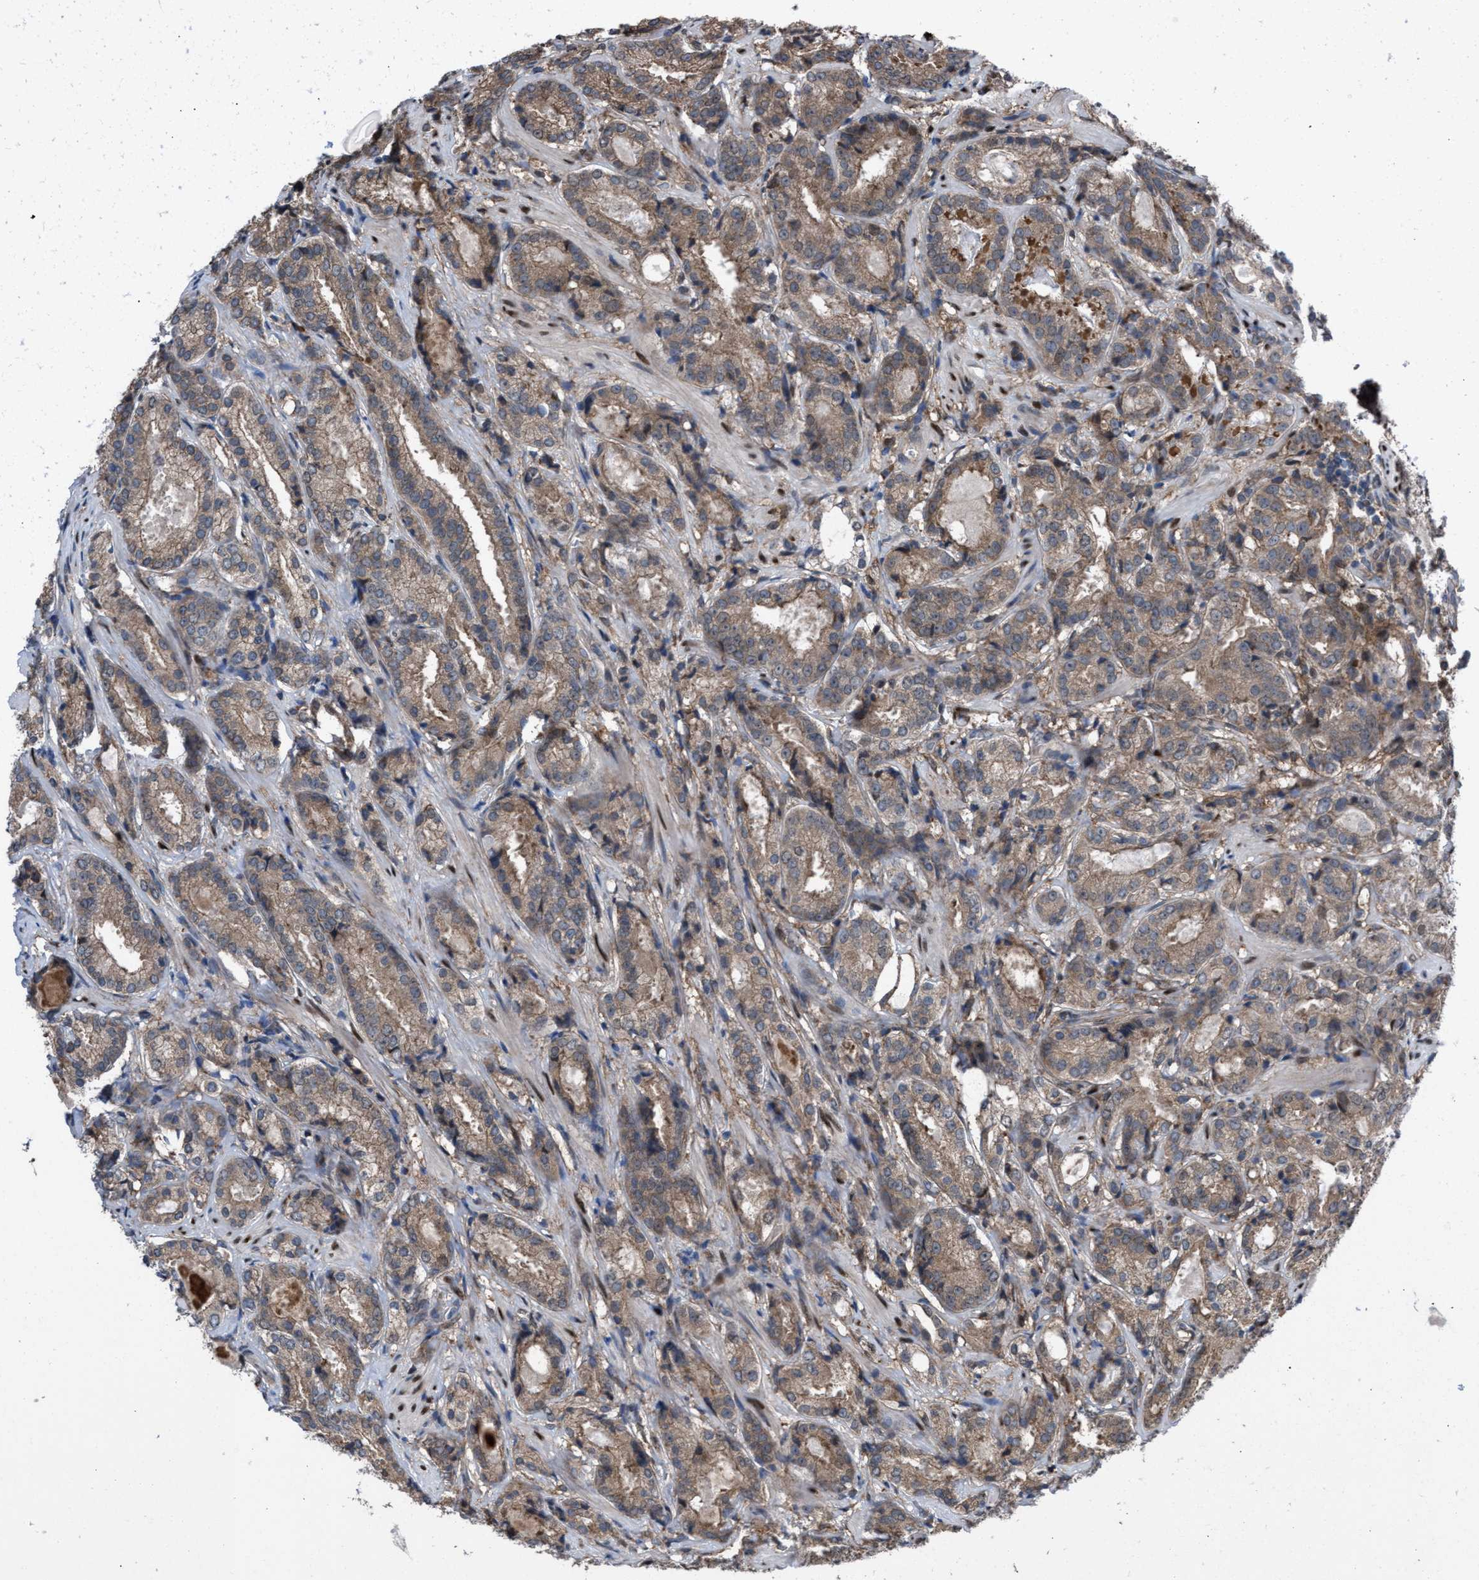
{"staining": {"intensity": "moderate", "quantity": ">75%", "location": "cytoplasmic/membranous"}, "tissue": "prostate cancer", "cell_type": "Tumor cells", "image_type": "cancer", "snomed": [{"axis": "morphology", "description": "Adenocarcinoma, Low grade"}, {"axis": "topography", "description": "Prostate"}], "caption": "Human low-grade adenocarcinoma (prostate) stained with a brown dye displays moderate cytoplasmic/membranous positive expression in about >75% of tumor cells.", "gene": "TP53BP2", "patient": {"sex": "male", "age": 69}}